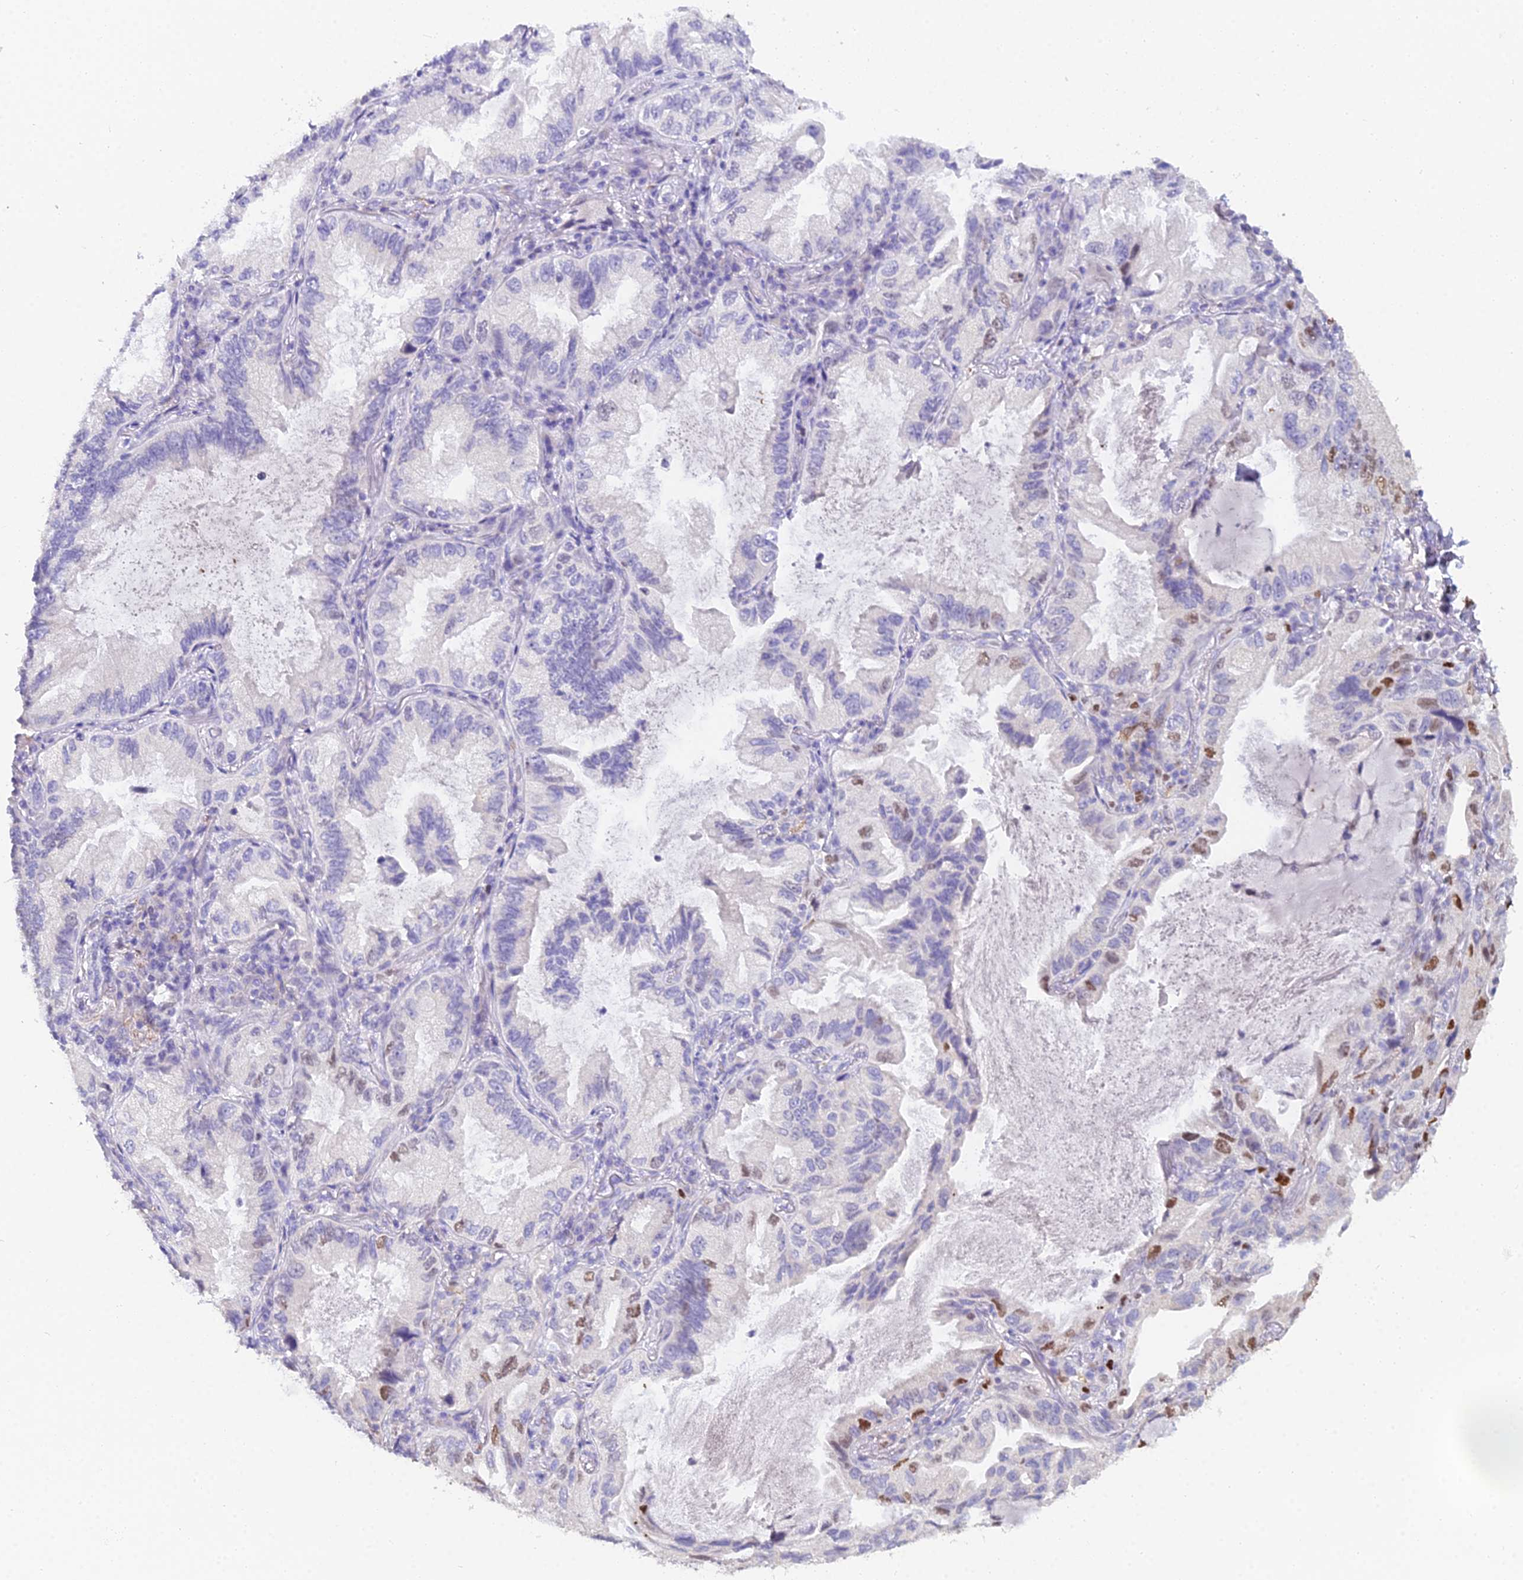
{"staining": {"intensity": "moderate", "quantity": "<25%", "location": "nuclear"}, "tissue": "lung cancer", "cell_type": "Tumor cells", "image_type": "cancer", "snomed": [{"axis": "morphology", "description": "Adenocarcinoma, NOS"}, {"axis": "topography", "description": "Lung"}], "caption": "An immunohistochemistry photomicrograph of neoplastic tissue is shown. Protein staining in brown labels moderate nuclear positivity in lung cancer (adenocarcinoma) within tumor cells. Using DAB (3,3'-diaminobenzidine) (brown) and hematoxylin (blue) stains, captured at high magnification using brightfield microscopy.", "gene": "MCM2", "patient": {"sex": "female", "age": 69}}